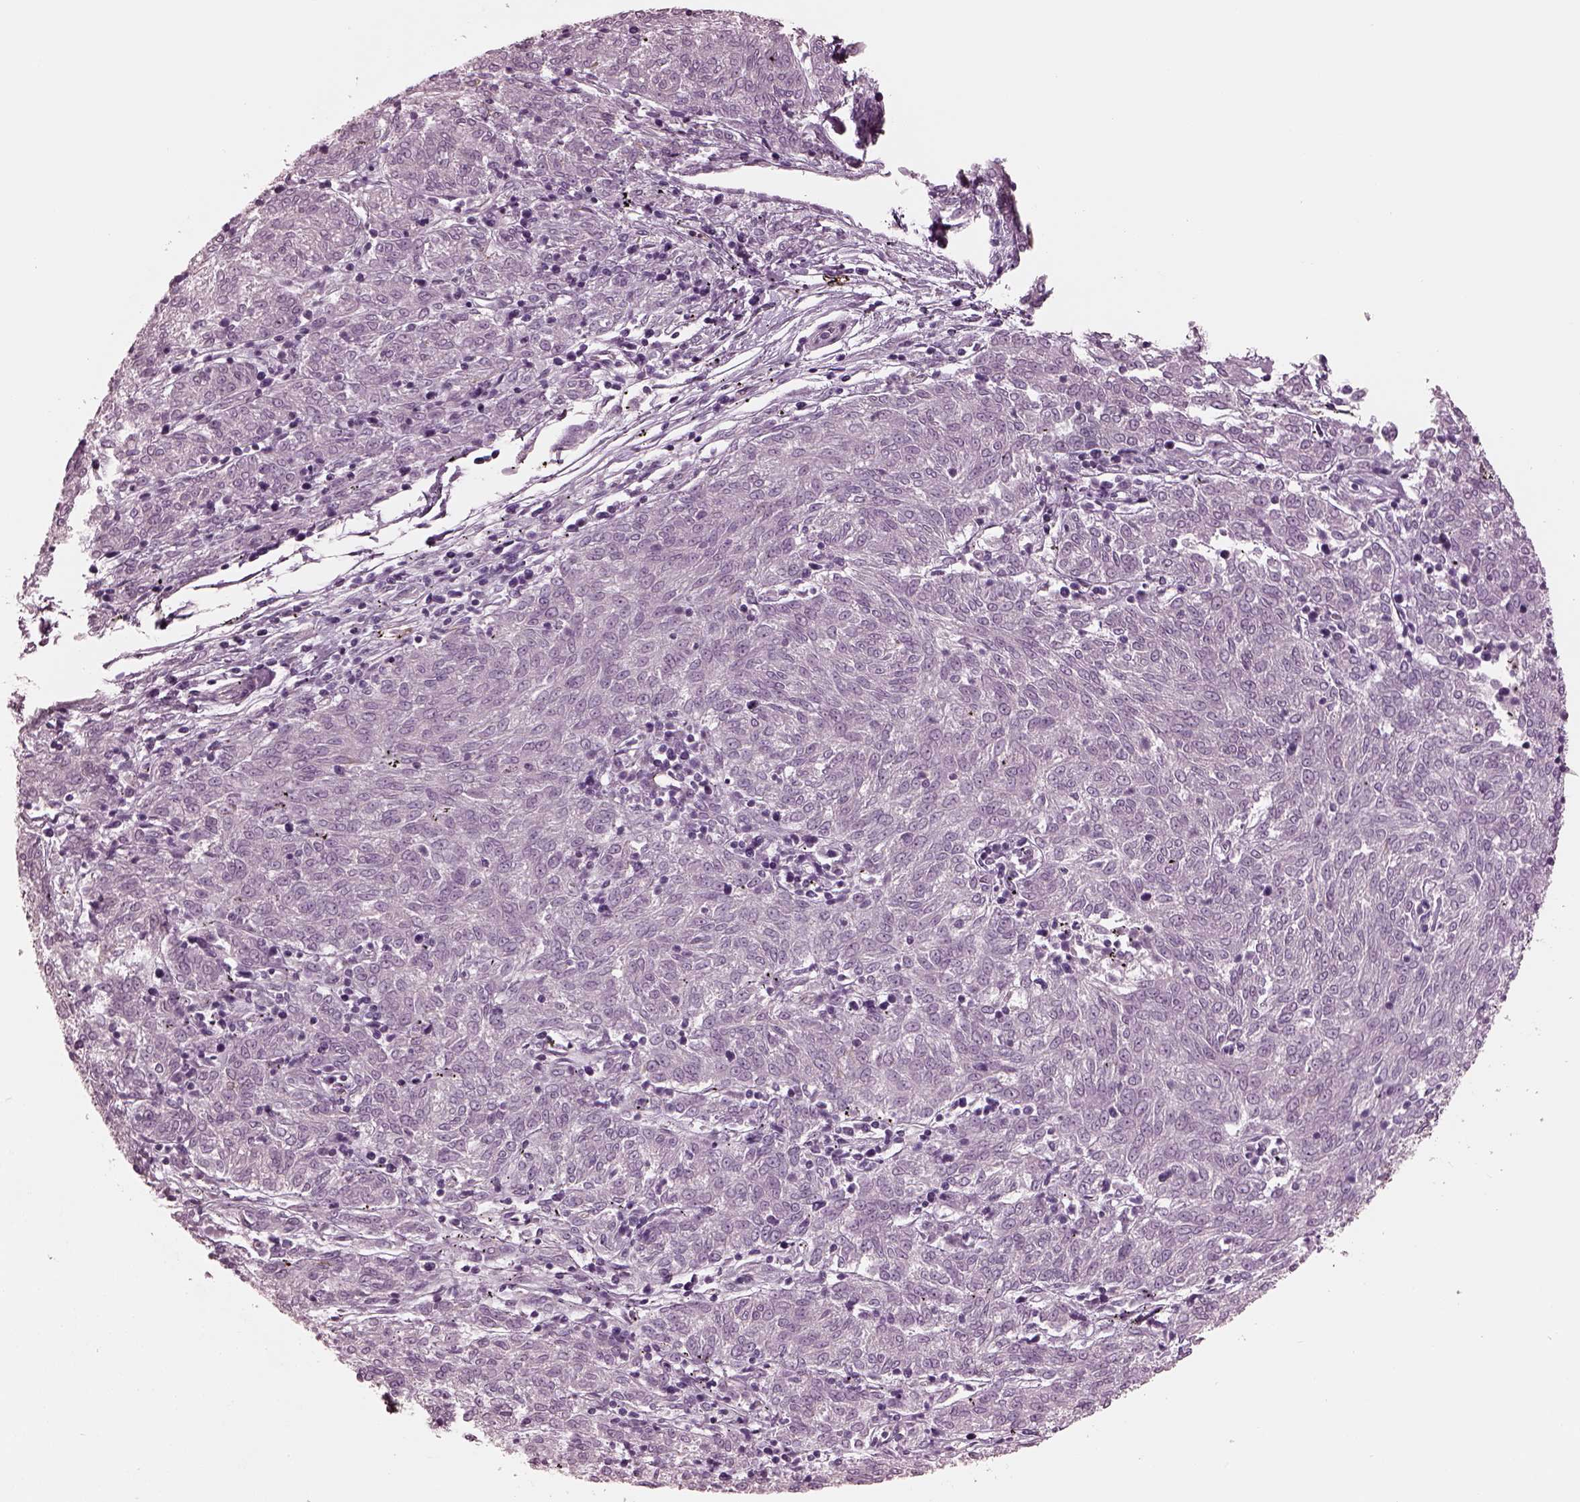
{"staining": {"intensity": "negative", "quantity": "none", "location": "none"}, "tissue": "melanoma", "cell_type": "Tumor cells", "image_type": "cancer", "snomed": [{"axis": "morphology", "description": "Malignant melanoma, NOS"}, {"axis": "topography", "description": "Skin"}], "caption": "Melanoma was stained to show a protein in brown. There is no significant expression in tumor cells.", "gene": "EIF4E1B", "patient": {"sex": "female", "age": 72}}